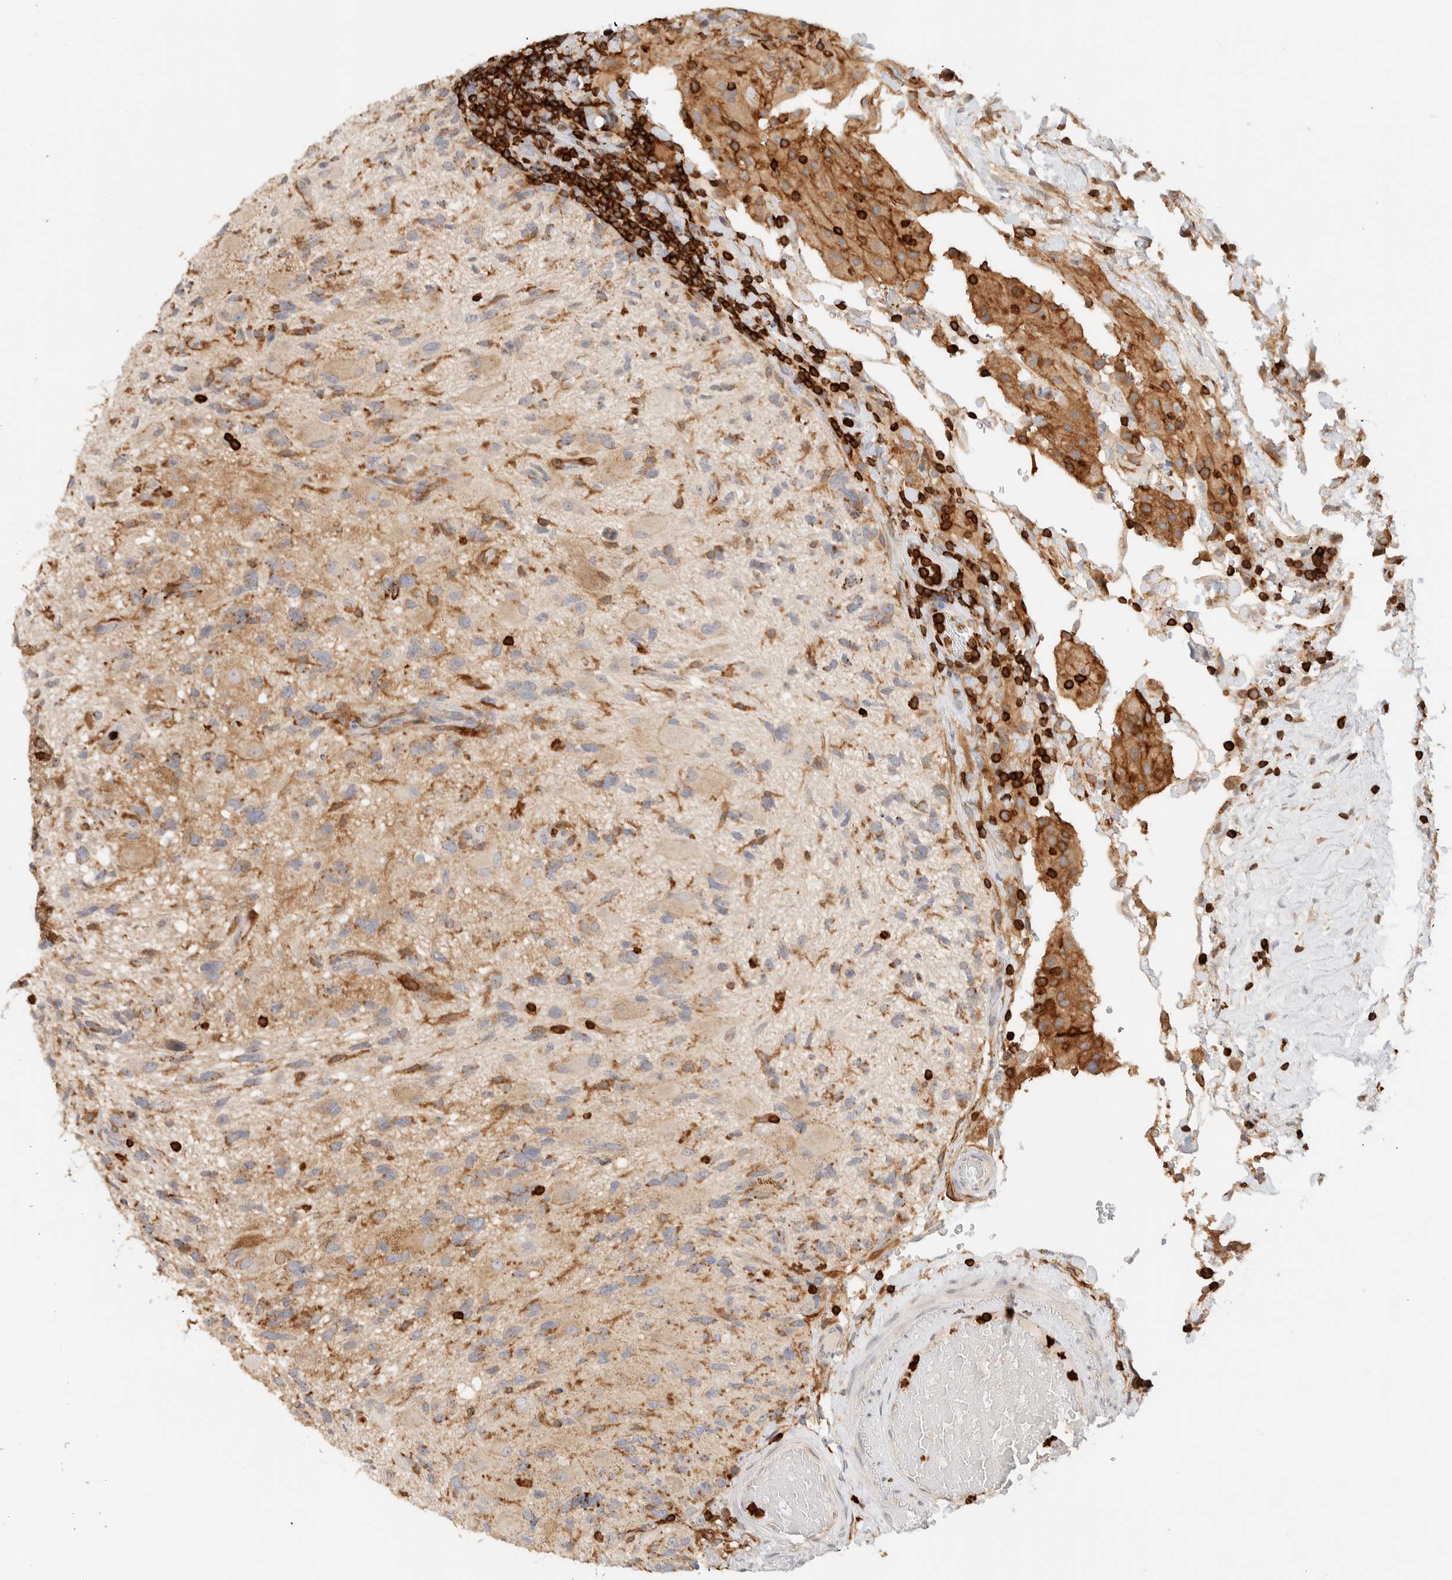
{"staining": {"intensity": "moderate", "quantity": "<25%", "location": "cytoplasmic/membranous"}, "tissue": "glioma", "cell_type": "Tumor cells", "image_type": "cancer", "snomed": [{"axis": "morphology", "description": "Glioma, malignant, High grade"}, {"axis": "topography", "description": "Brain"}], "caption": "DAB immunohistochemical staining of human malignant high-grade glioma demonstrates moderate cytoplasmic/membranous protein expression in about <25% of tumor cells.", "gene": "RUNDC1", "patient": {"sex": "male", "age": 33}}